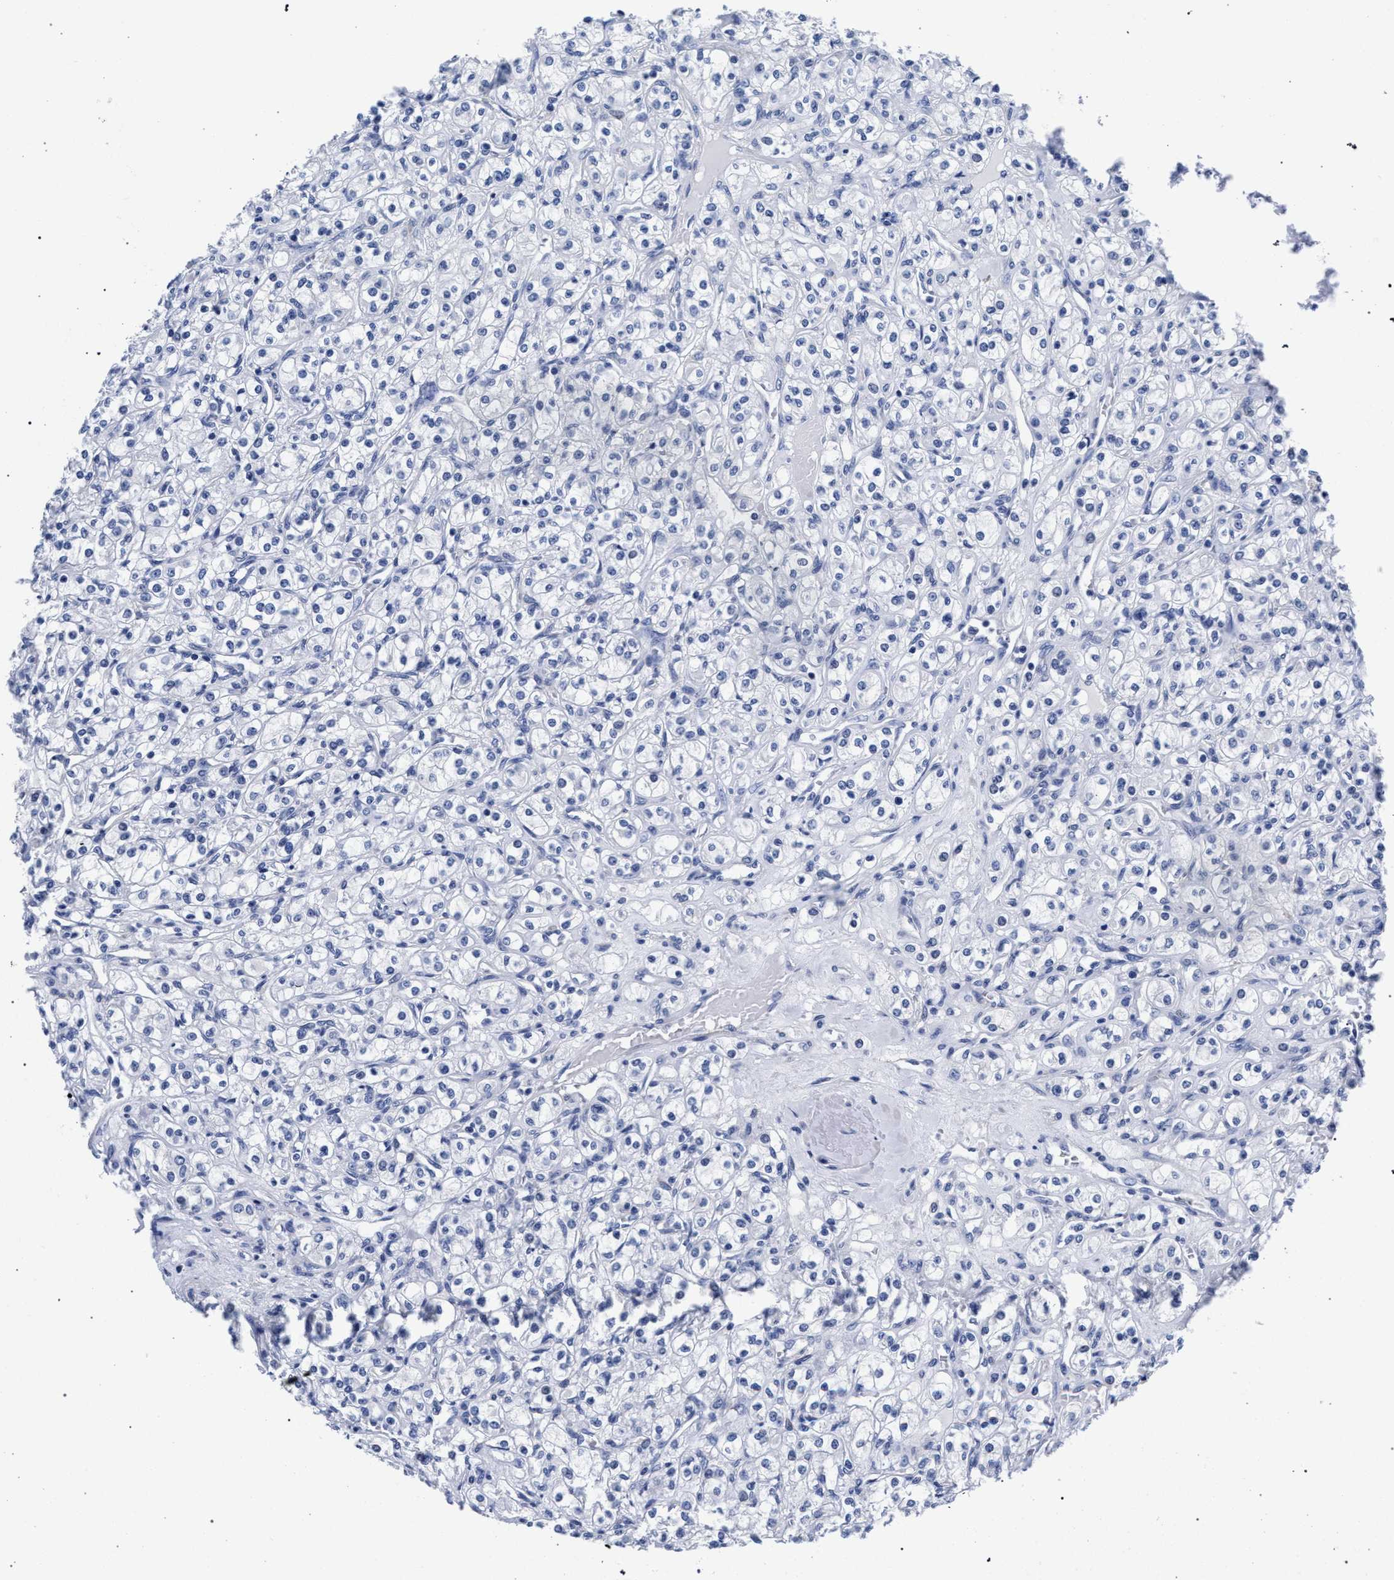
{"staining": {"intensity": "negative", "quantity": "none", "location": "none"}, "tissue": "renal cancer", "cell_type": "Tumor cells", "image_type": "cancer", "snomed": [{"axis": "morphology", "description": "Adenocarcinoma, NOS"}, {"axis": "topography", "description": "Kidney"}], "caption": "Immunohistochemistry of human renal cancer reveals no expression in tumor cells.", "gene": "AKAP4", "patient": {"sex": "male", "age": 77}}